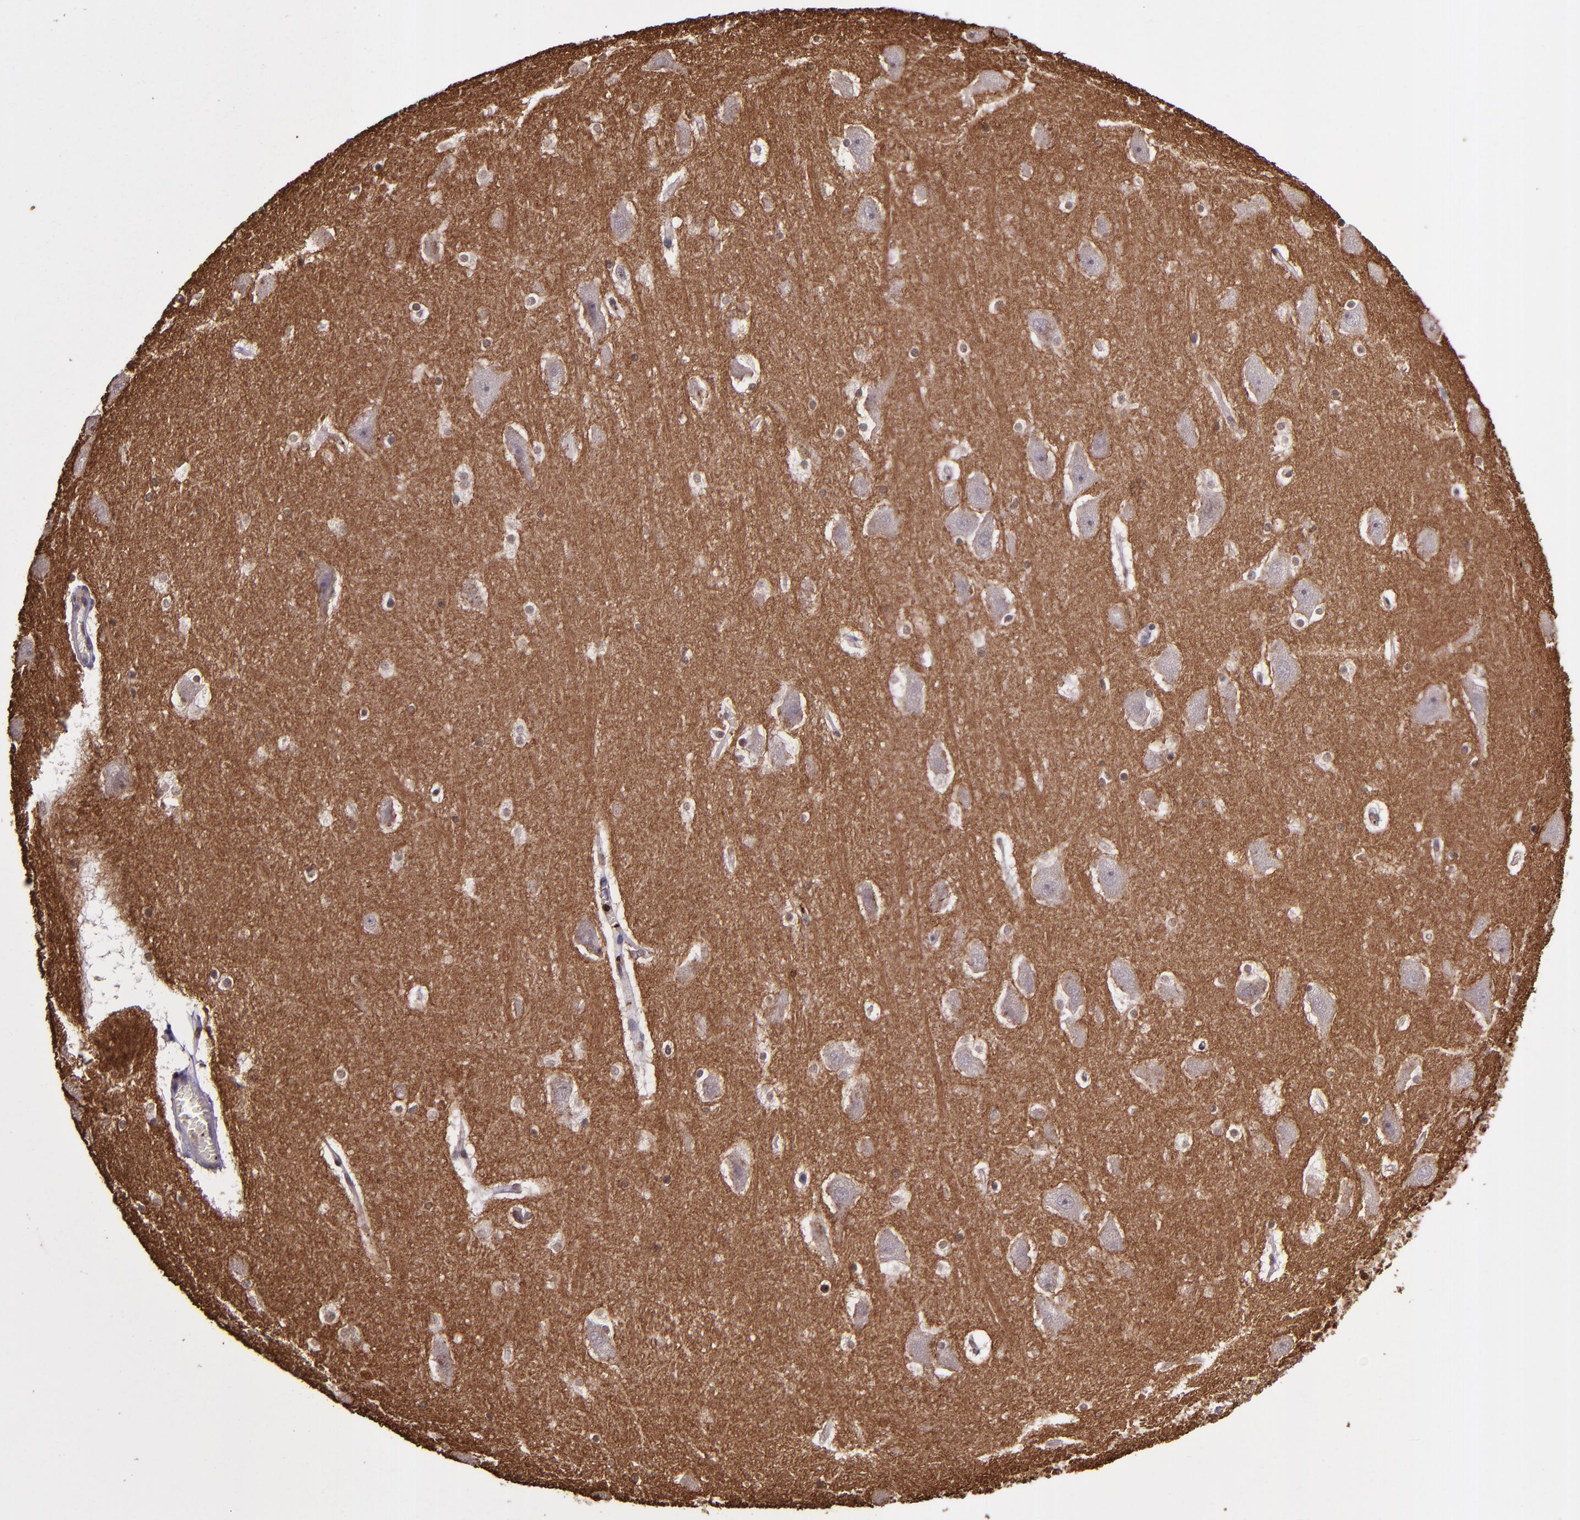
{"staining": {"intensity": "negative", "quantity": "none", "location": "none"}, "tissue": "hippocampus", "cell_type": "Glial cells", "image_type": "normal", "snomed": [{"axis": "morphology", "description": "Normal tissue, NOS"}, {"axis": "topography", "description": "Hippocampus"}], "caption": "This is an IHC photomicrograph of unremarkable hippocampus. There is no staining in glial cells.", "gene": "SLC2A3", "patient": {"sex": "male", "age": 45}}